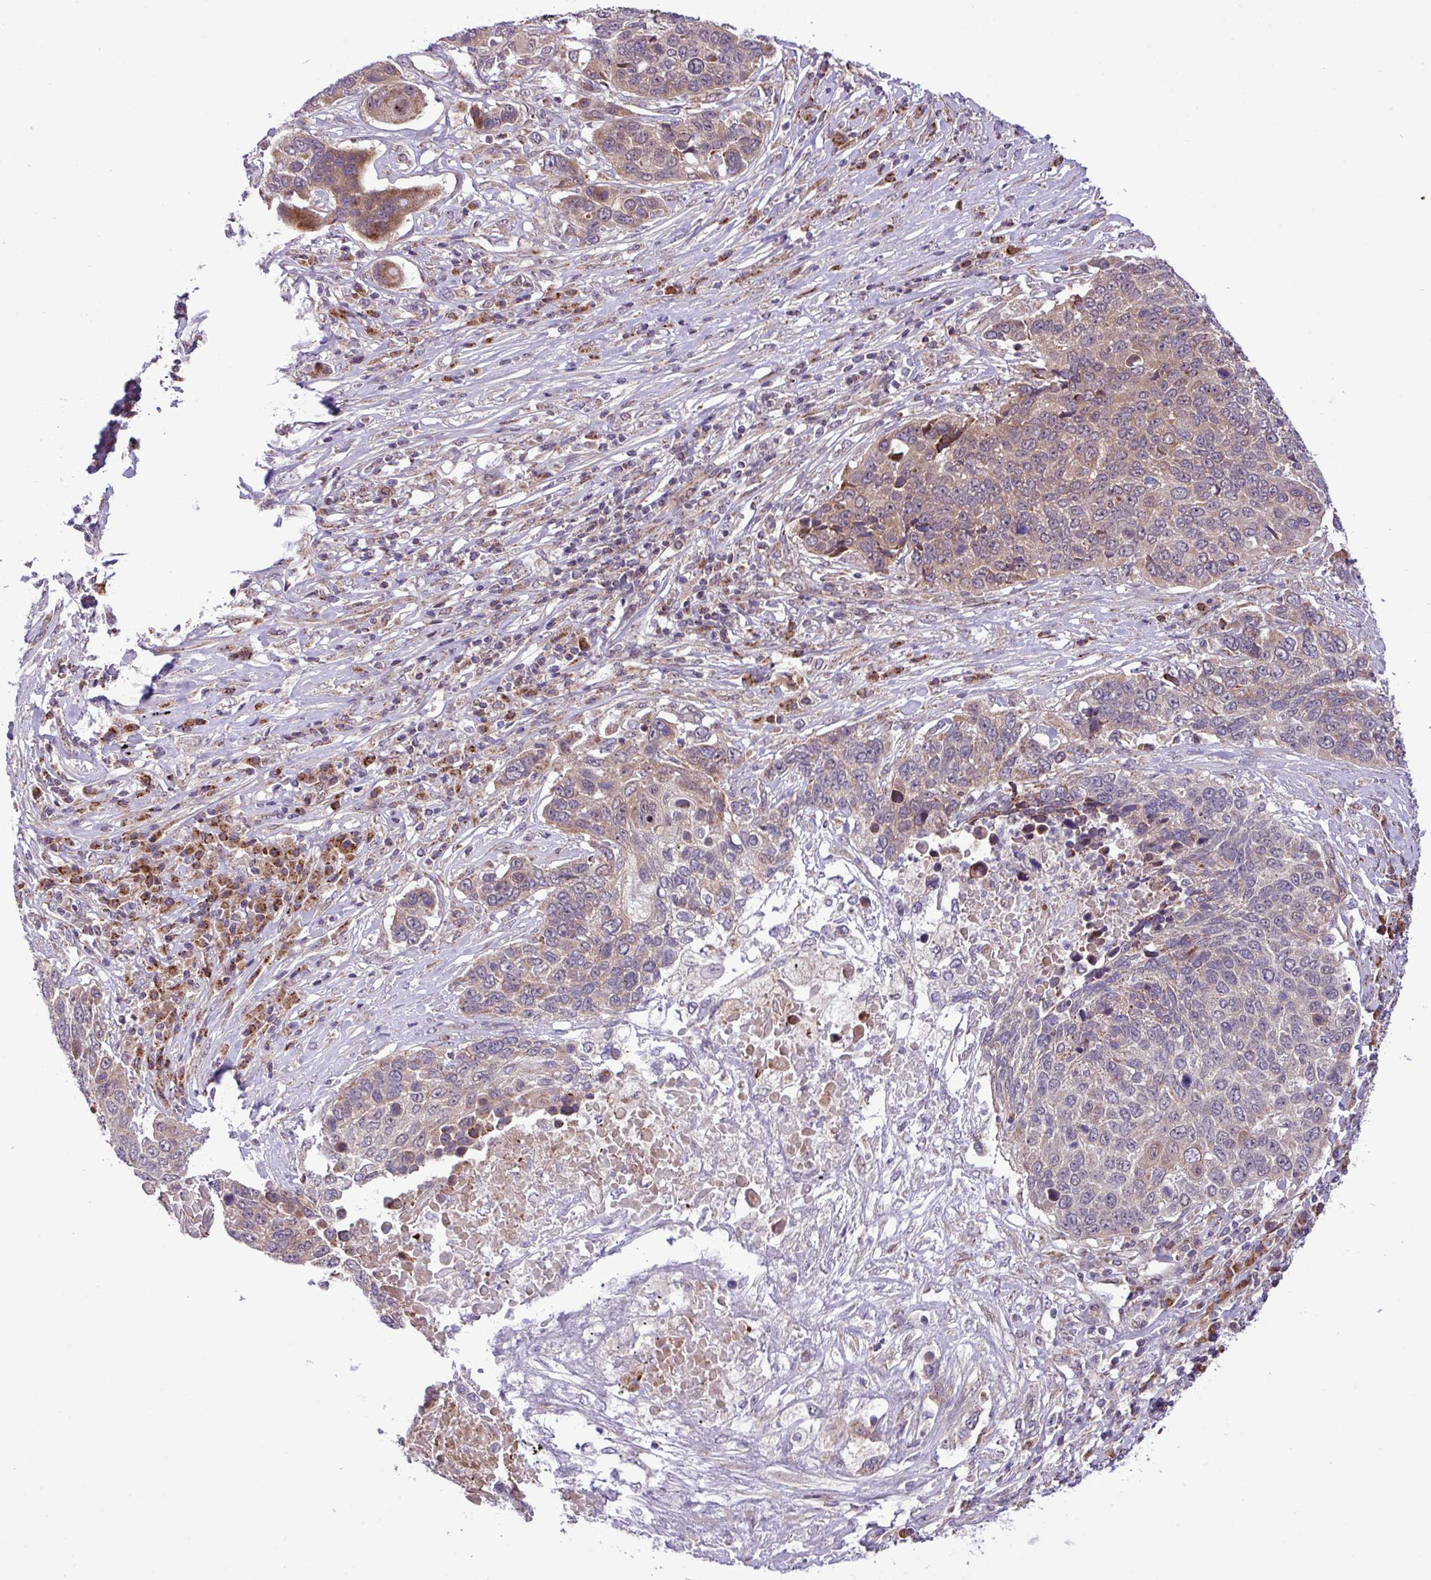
{"staining": {"intensity": "weak", "quantity": "25%-75%", "location": "cytoplasmic/membranous"}, "tissue": "lung cancer", "cell_type": "Tumor cells", "image_type": "cancer", "snomed": [{"axis": "morphology", "description": "Squamous cell carcinoma, NOS"}, {"axis": "topography", "description": "Lung"}], "caption": "Protein staining of squamous cell carcinoma (lung) tissue demonstrates weak cytoplasmic/membranous staining in approximately 25%-75% of tumor cells.", "gene": "B3GNT9", "patient": {"sex": "male", "age": 66}}